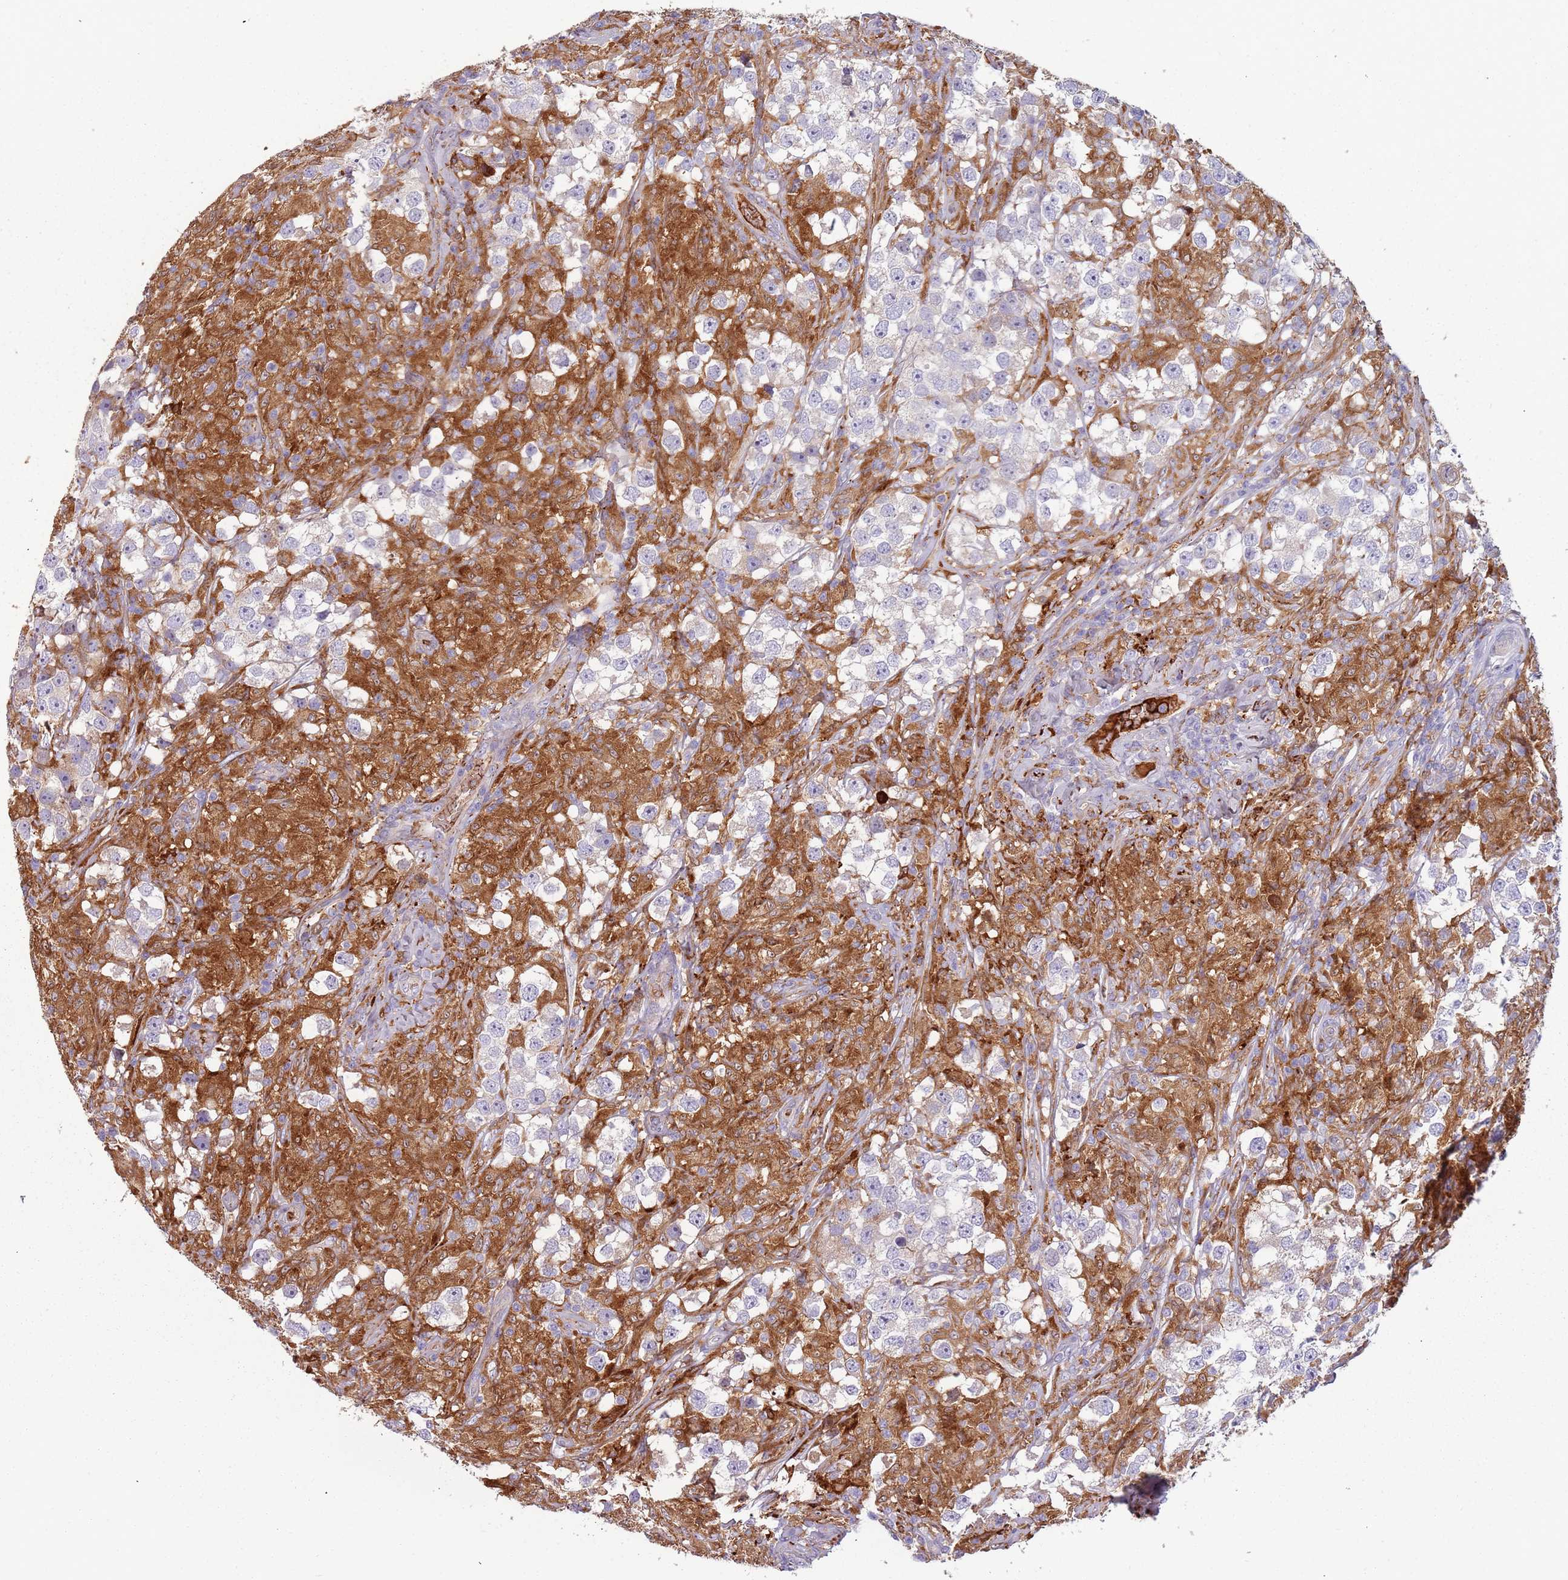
{"staining": {"intensity": "negative", "quantity": "none", "location": "none"}, "tissue": "testis cancer", "cell_type": "Tumor cells", "image_type": "cancer", "snomed": [{"axis": "morphology", "description": "Seminoma, NOS"}, {"axis": "topography", "description": "Testis"}], "caption": "Photomicrograph shows no significant protein staining in tumor cells of testis cancer (seminoma).", "gene": "NADK", "patient": {"sex": "male", "age": 46}}